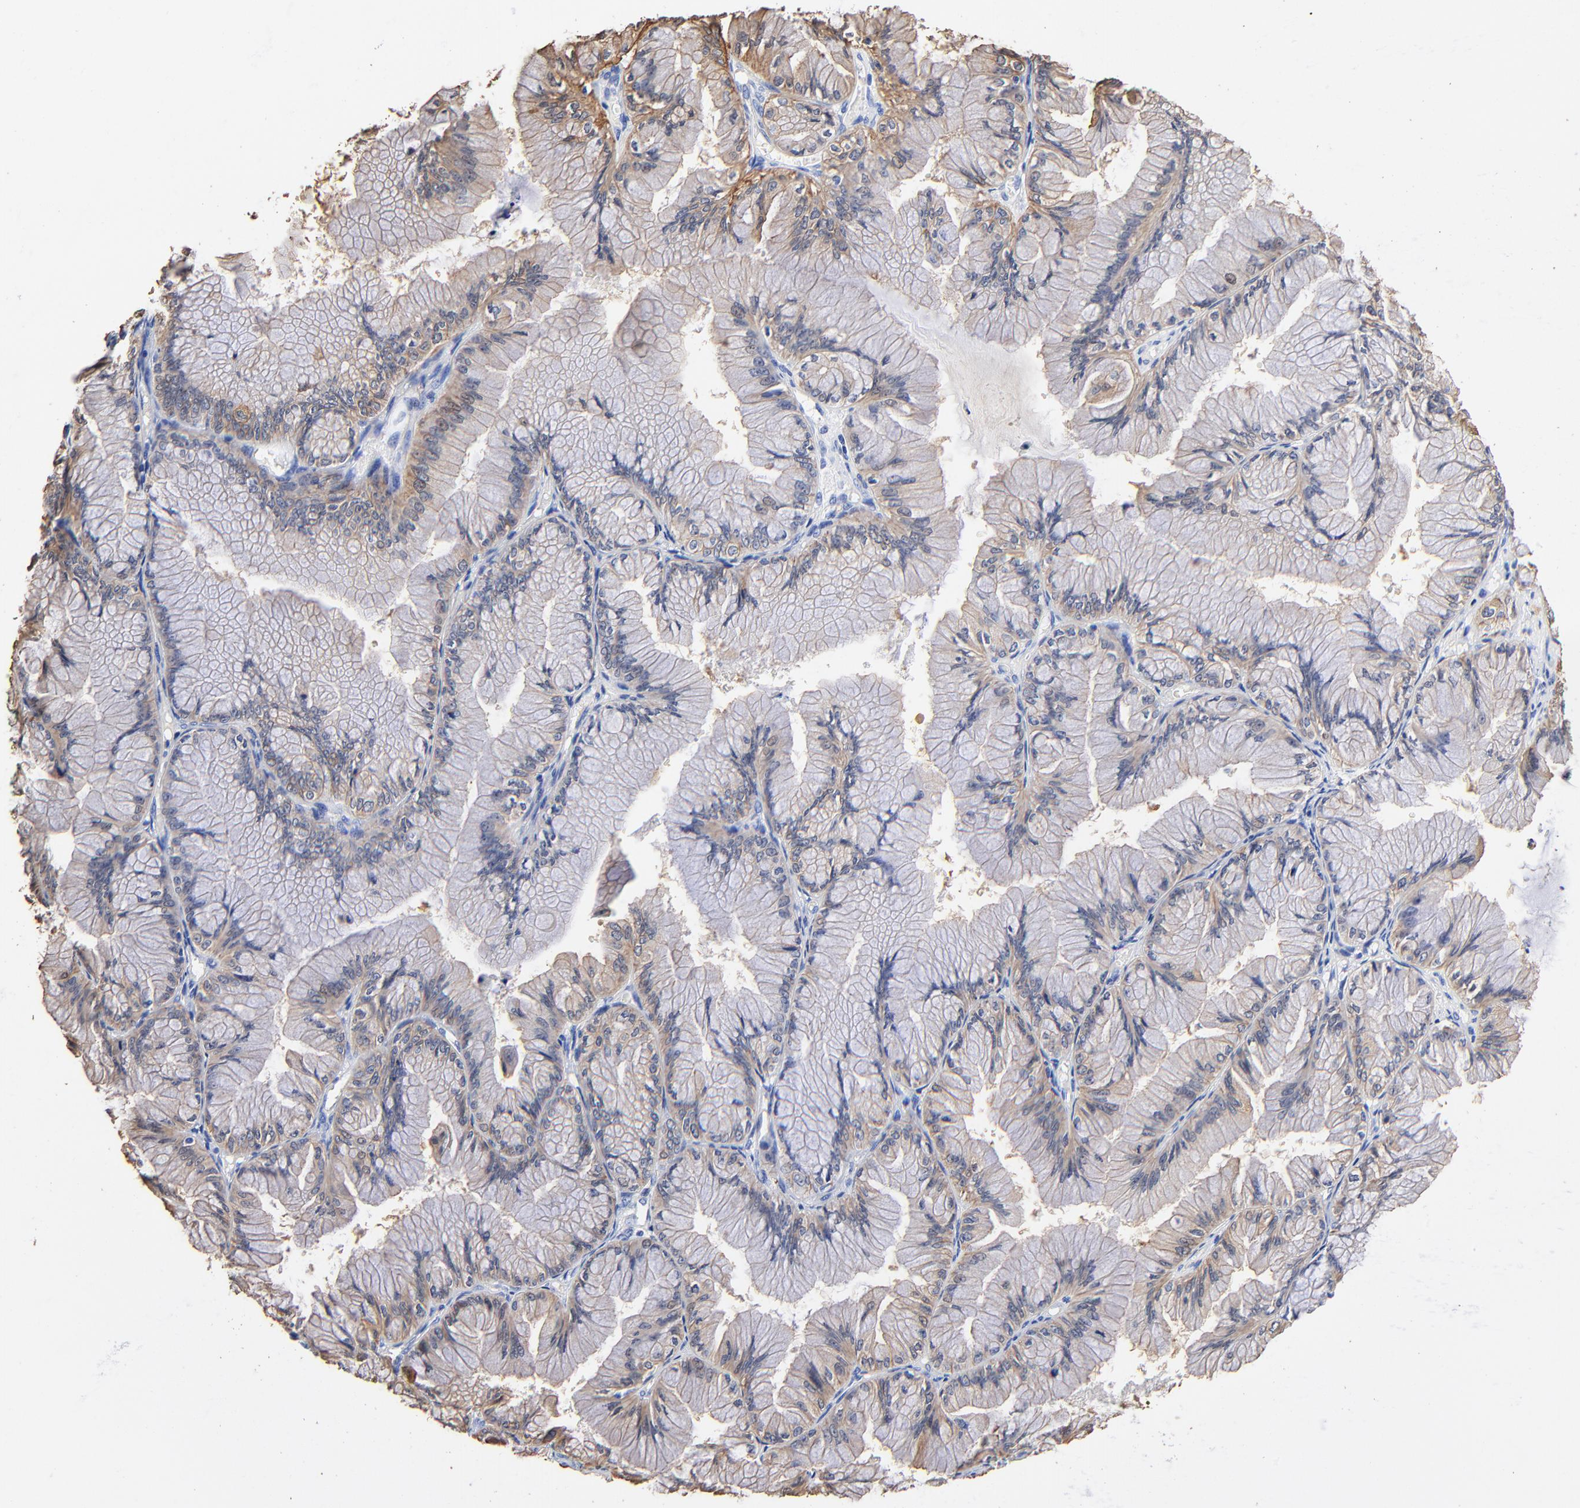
{"staining": {"intensity": "weak", "quantity": ">75%", "location": "cytoplasmic/membranous"}, "tissue": "ovarian cancer", "cell_type": "Tumor cells", "image_type": "cancer", "snomed": [{"axis": "morphology", "description": "Cystadenocarcinoma, mucinous, NOS"}, {"axis": "topography", "description": "Ovary"}], "caption": "DAB (3,3'-diaminobenzidine) immunohistochemical staining of ovarian cancer (mucinous cystadenocarcinoma) demonstrates weak cytoplasmic/membranous protein expression in approximately >75% of tumor cells. Immunohistochemistry (ihc) stains the protein of interest in brown and the nuclei are stained blue.", "gene": "TAGLN2", "patient": {"sex": "female", "age": 63}}